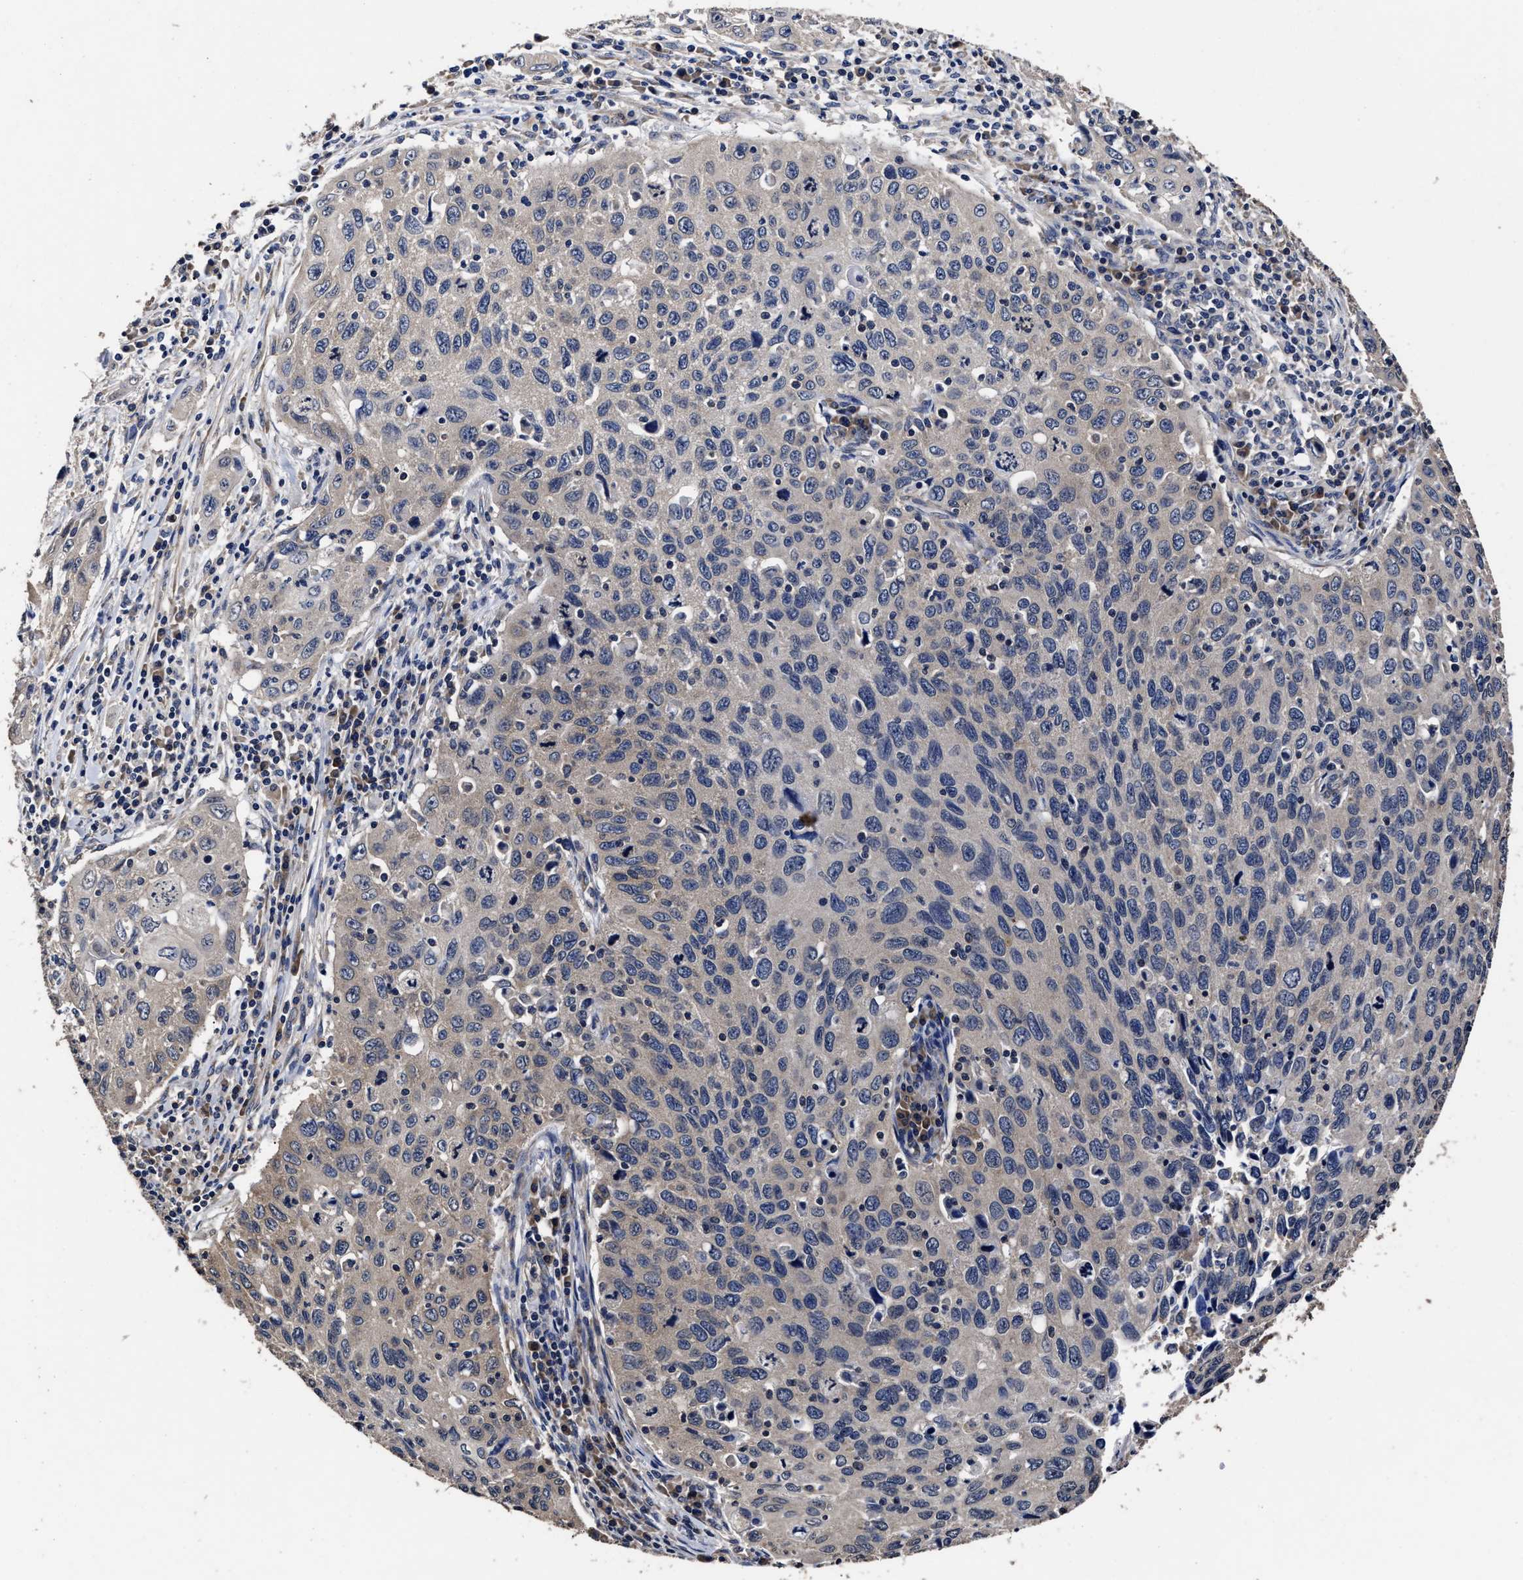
{"staining": {"intensity": "weak", "quantity": "<25%", "location": "cytoplasmic/membranous"}, "tissue": "cervical cancer", "cell_type": "Tumor cells", "image_type": "cancer", "snomed": [{"axis": "morphology", "description": "Squamous cell carcinoma, NOS"}, {"axis": "topography", "description": "Cervix"}], "caption": "Human squamous cell carcinoma (cervical) stained for a protein using immunohistochemistry reveals no staining in tumor cells.", "gene": "AVEN", "patient": {"sex": "female", "age": 53}}